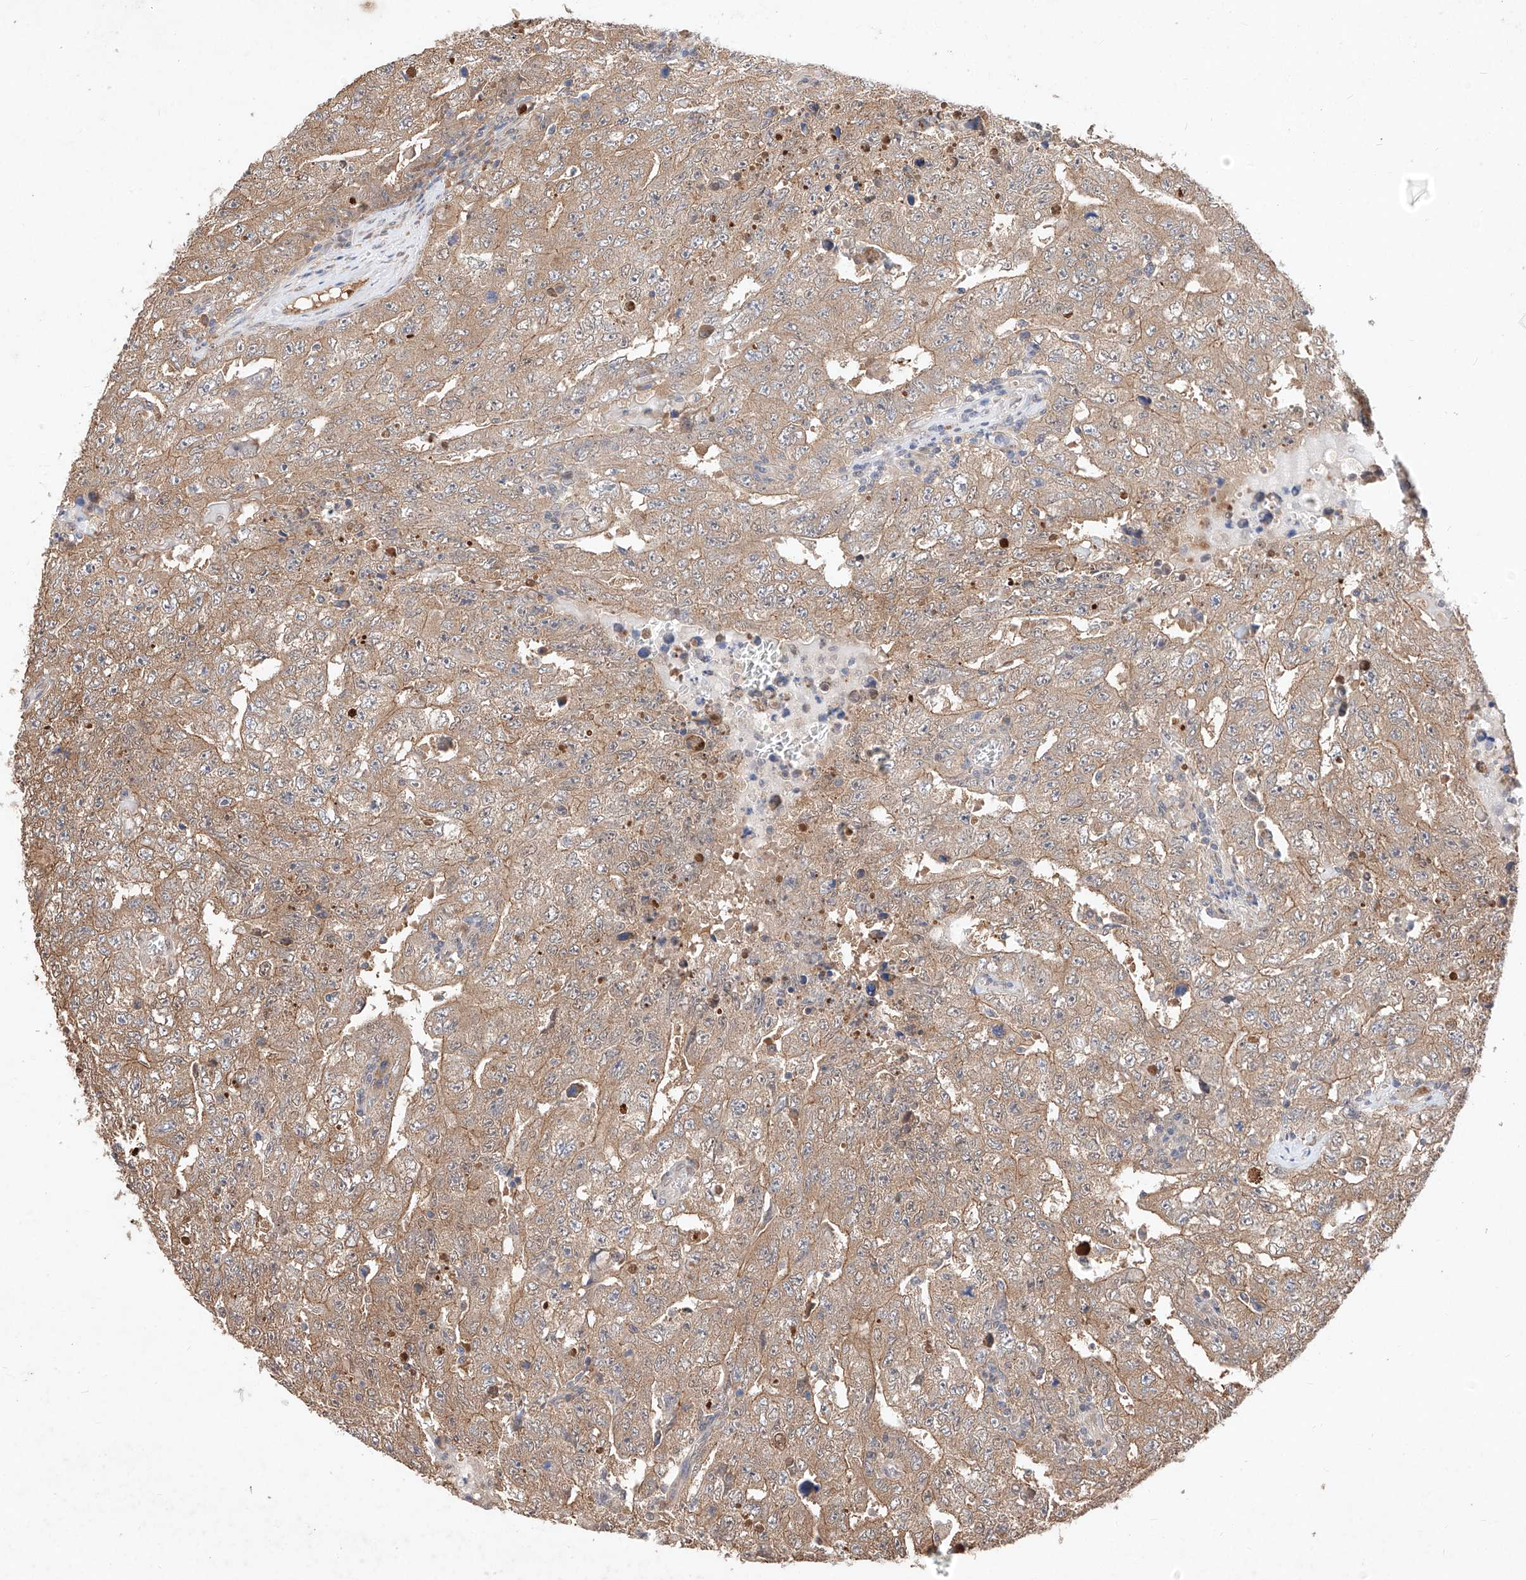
{"staining": {"intensity": "moderate", "quantity": ">75%", "location": "cytoplasmic/membranous"}, "tissue": "testis cancer", "cell_type": "Tumor cells", "image_type": "cancer", "snomed": [{"axis": "morphology", "description": "Carcinoma, Embryonal, NOS"}, {"axis": "topography", "description": "Testis"}], "caption": "Human testis cancer (embryonal carcinoma) stained with a protein marker displays moderate staining in tumor cells.", "gene": "ZSCAN4", "patient": {"sex": "male", "age": 26}}